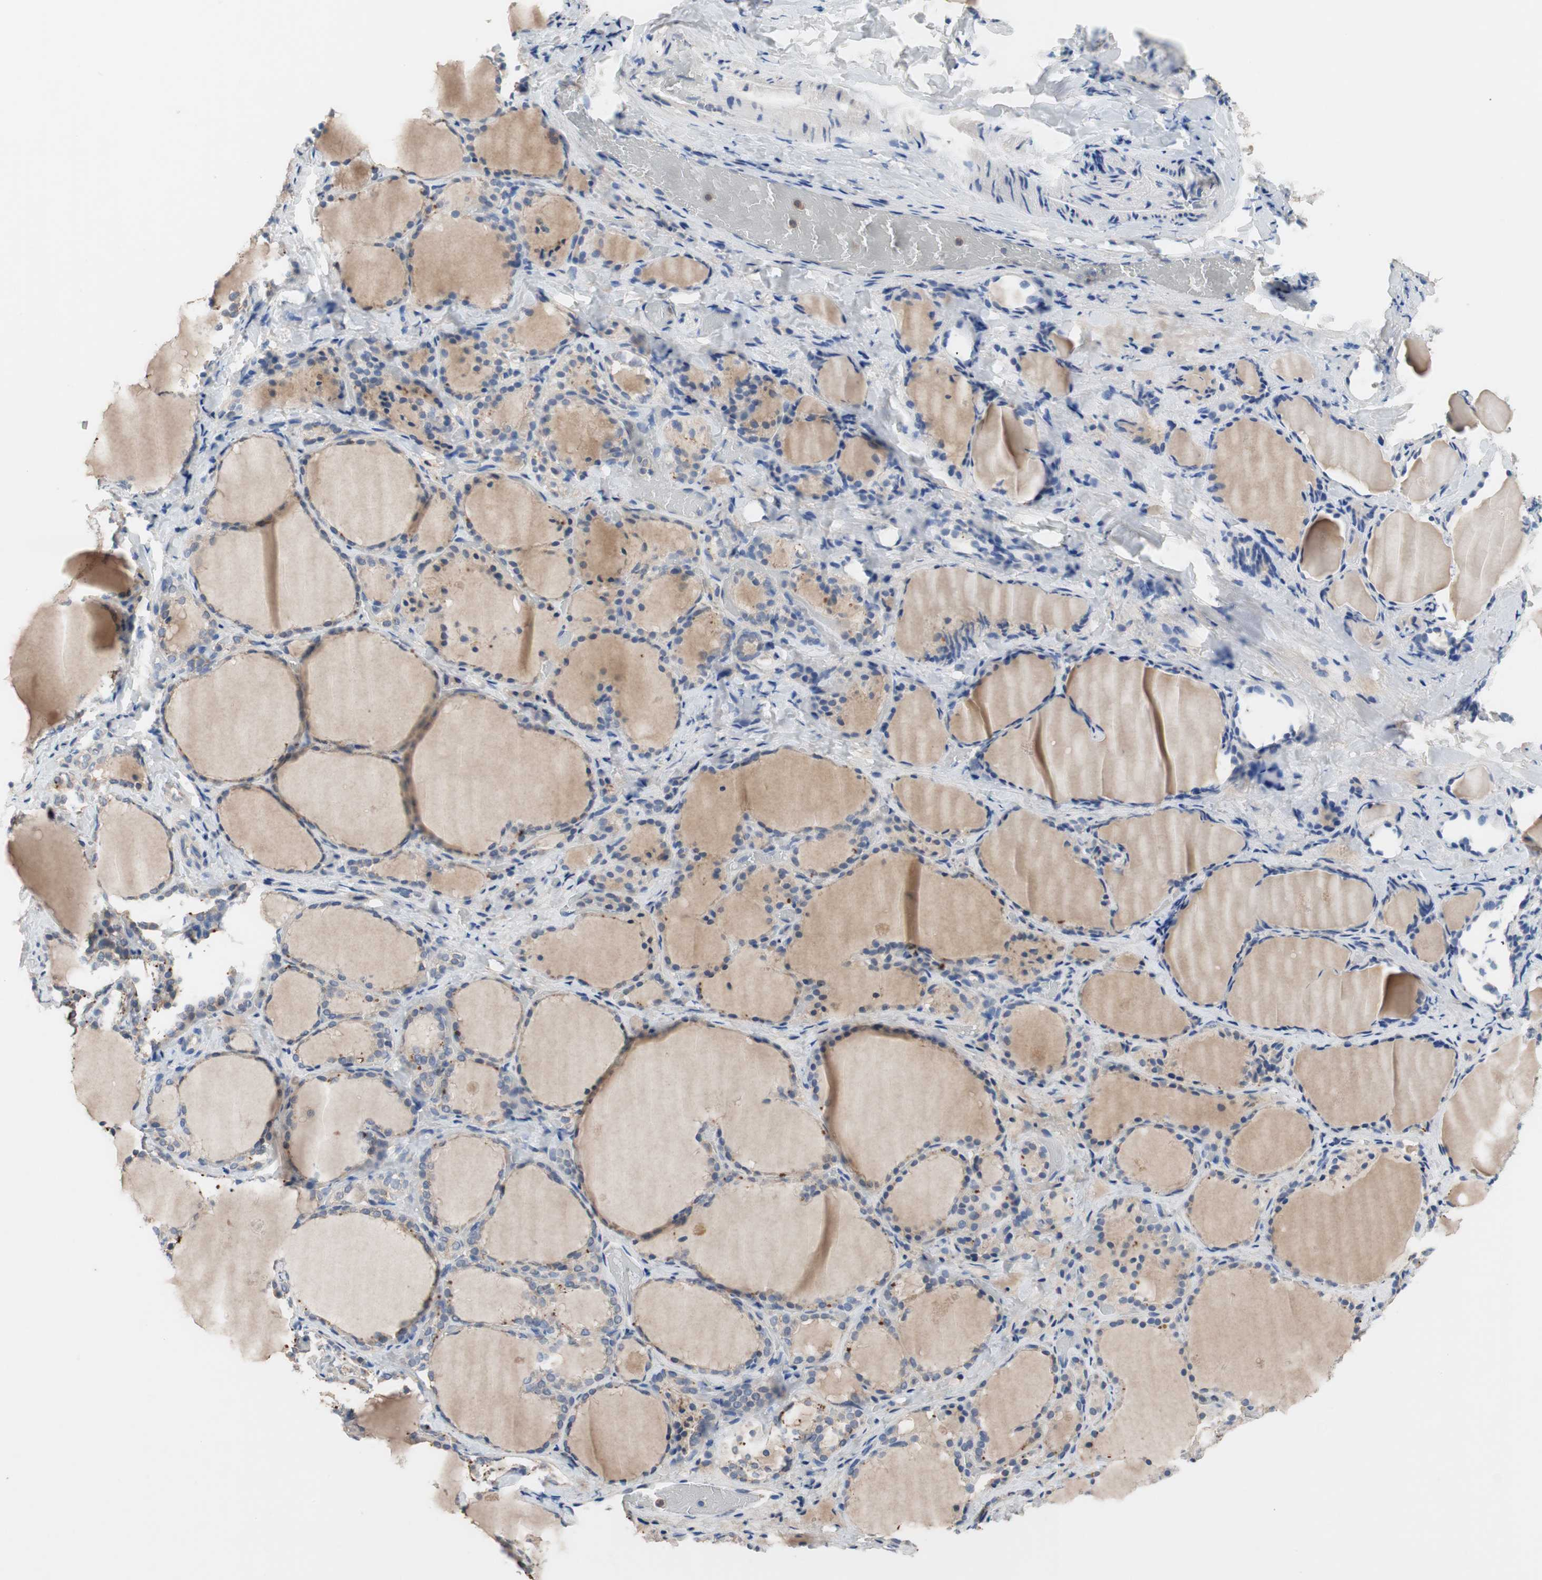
{"staining": {"intensity": "moderate", "quantity": "25%-75%", "location": "cytoplasmic/membranous"}, "tissue": "thyroid gland", "cell_type": "Glandular cells", "image_type": "normal", "snomed": [{"axis": "morphology", "description": "Normal tissue, NOS"}, {"axis": "morphology", "description": "Papillary adenocarcinoma, NOS"}, {"axis": "topography", "description": "Thyroid gland"}], "caption": "This micrograph shows immunohistochemistry staining of normal human thyroid gland, with medium moderate cytoplasmic/membranous positivity in about 25%-75% of glandular cells.", "gene": "ADAP1", "patient": {"sex": "female", "age": 30}}